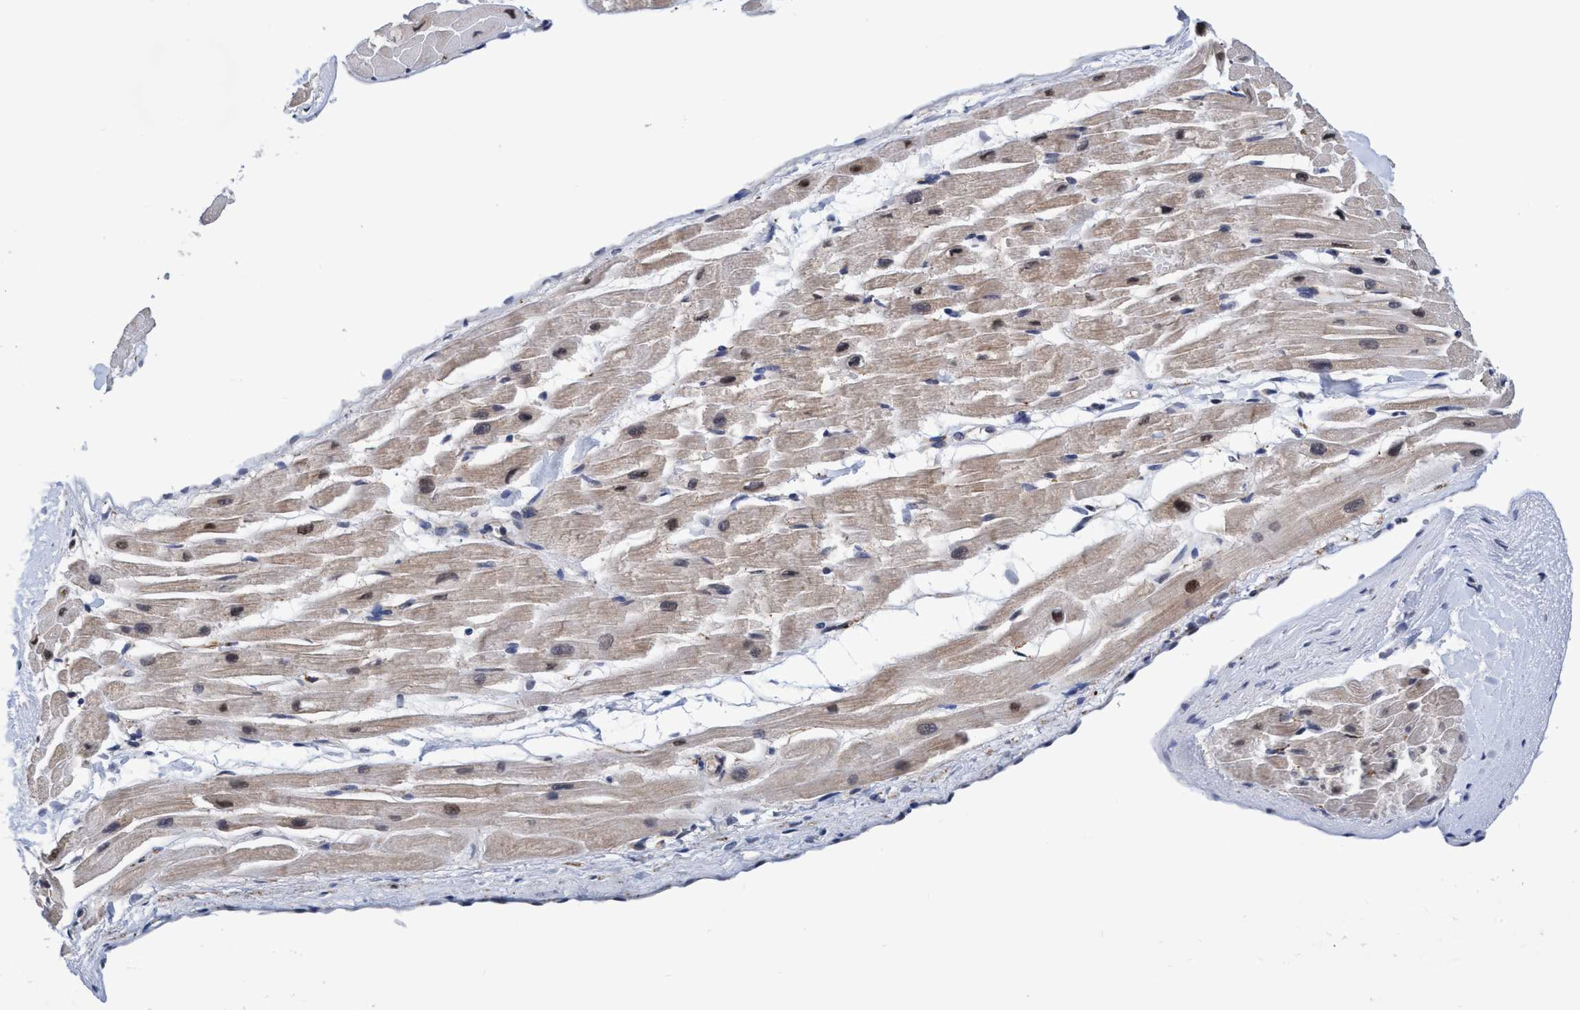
{"staining": {"intensity": "moderate", "quantity": "25%-75%", "location": "cytoplasmic/membranous,nuclear"}, "tissue": "heart muscle", "cell_type": "Cardiomyocytes", "image_type": "normal", "snomed": [{"axis": "morphology", "description": "Normal tissue, NOS"}, {"axis": "topography", "description": "Heart"}], "caption": "Immunohistochemical staining of normal heart muscle shows 25%-75% levels of moderate cytoplasmic/membranous,nuclear protein staining in approximately 25%-75% of cardiomyocytes. (Stains: DAB (3,3'-diaminobenzidine) in brown, nuclei in blue, Microscopy: brightfield microscopy at high magnification).", "gene": "PSMD12", "patient": {"sex": "male", "age": 45}}